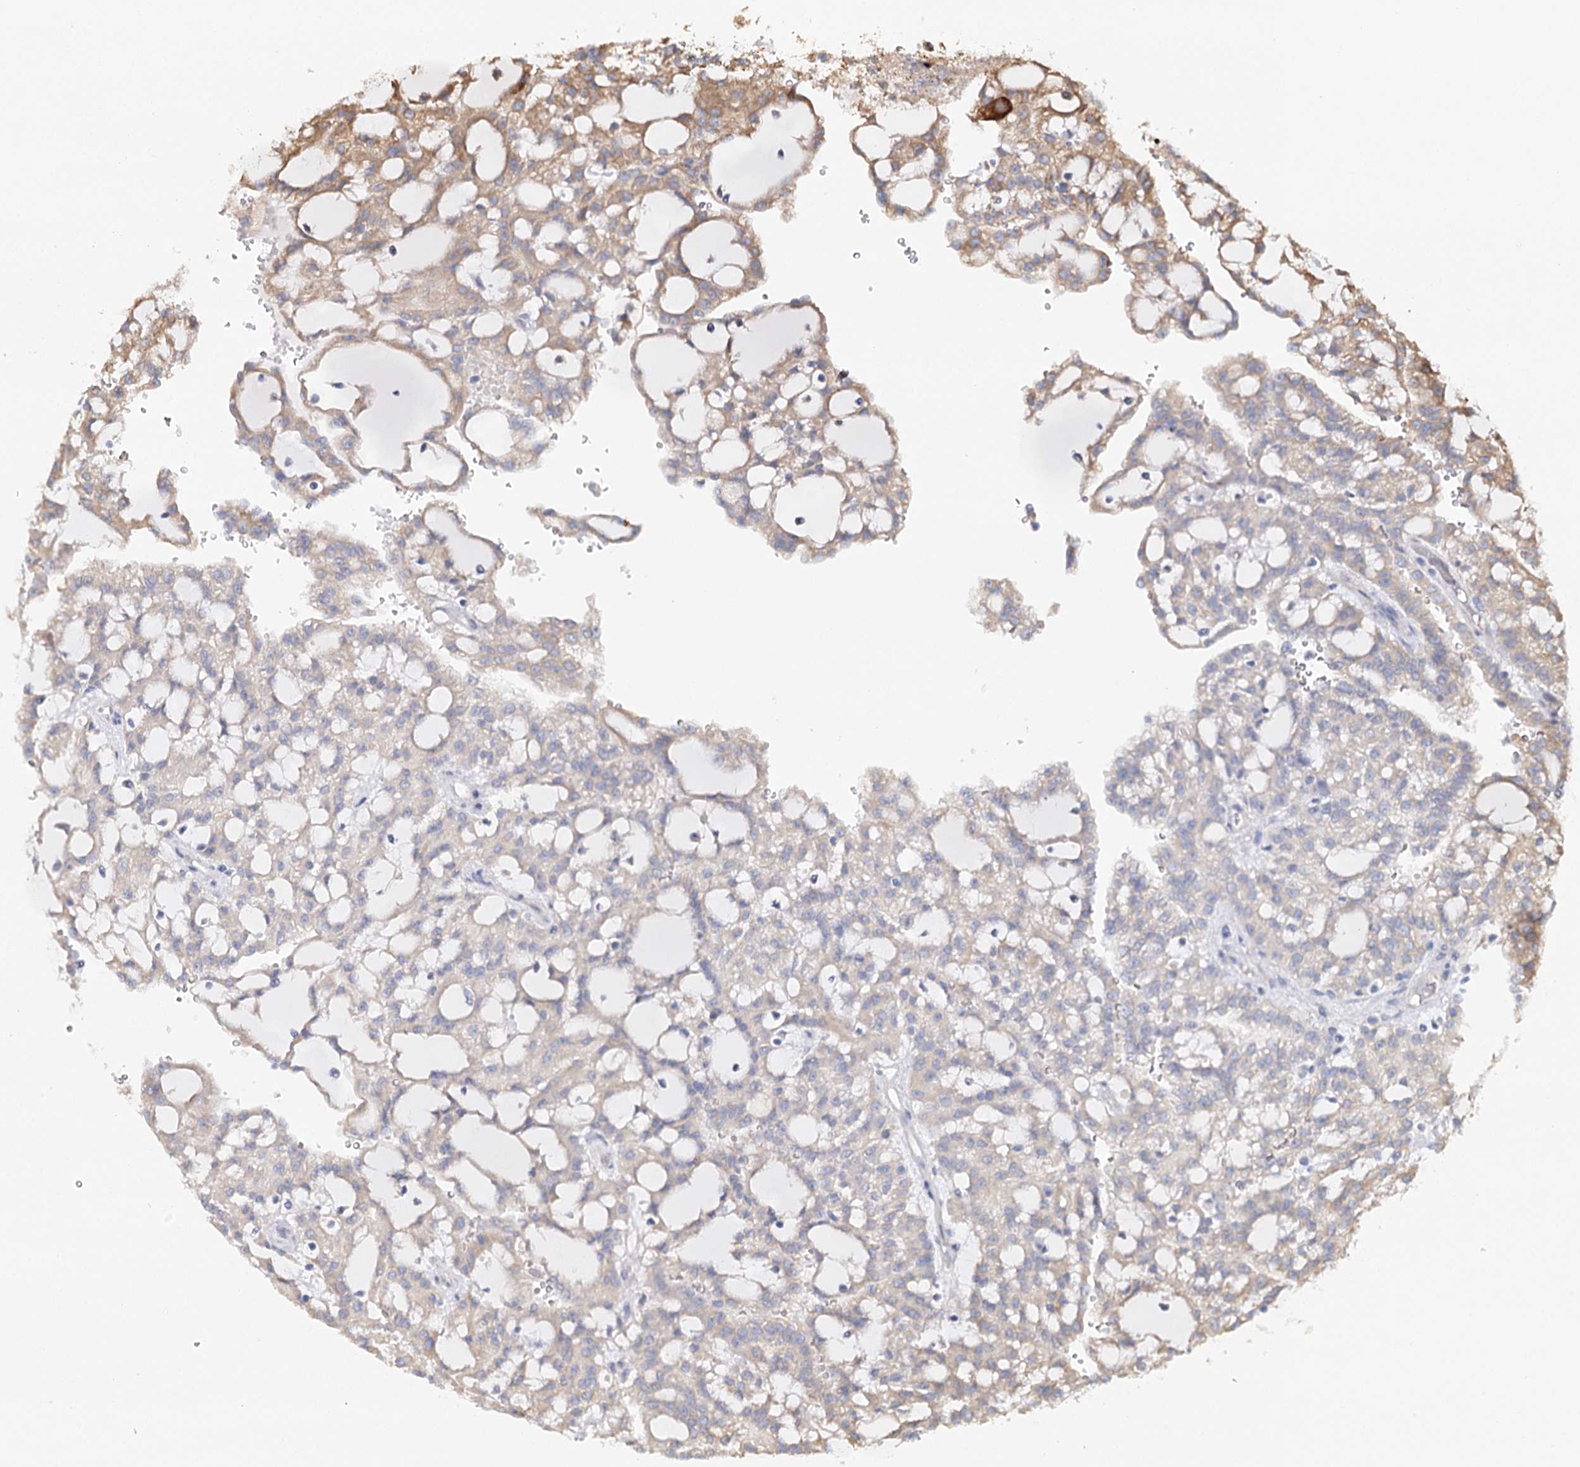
{"staining": {"intensity": "moderate", "quantity": "25%-75%", "location": "cytoplasmic/membranous"}, "tissue": "renal cancer", "cell_type": "Tumor cells", "image_type": "cancer", "snomed": [{"axis": "morphology", "description": "Adenocarcinoma, NOS"}, {"axis": "topography", "description": "Kidney"}], "caption": "High-magnification brightfield microscopy of renal adenocarcinoma stained with DAB (brown) and counterstained with hematoxylin (blue). tumor cells exhibit moderate cytoplasmic/membranous expression is seen in about25%-75% of cells.", "gene": "VEGFA", "patient": {"sex": "male", "age": 63}}